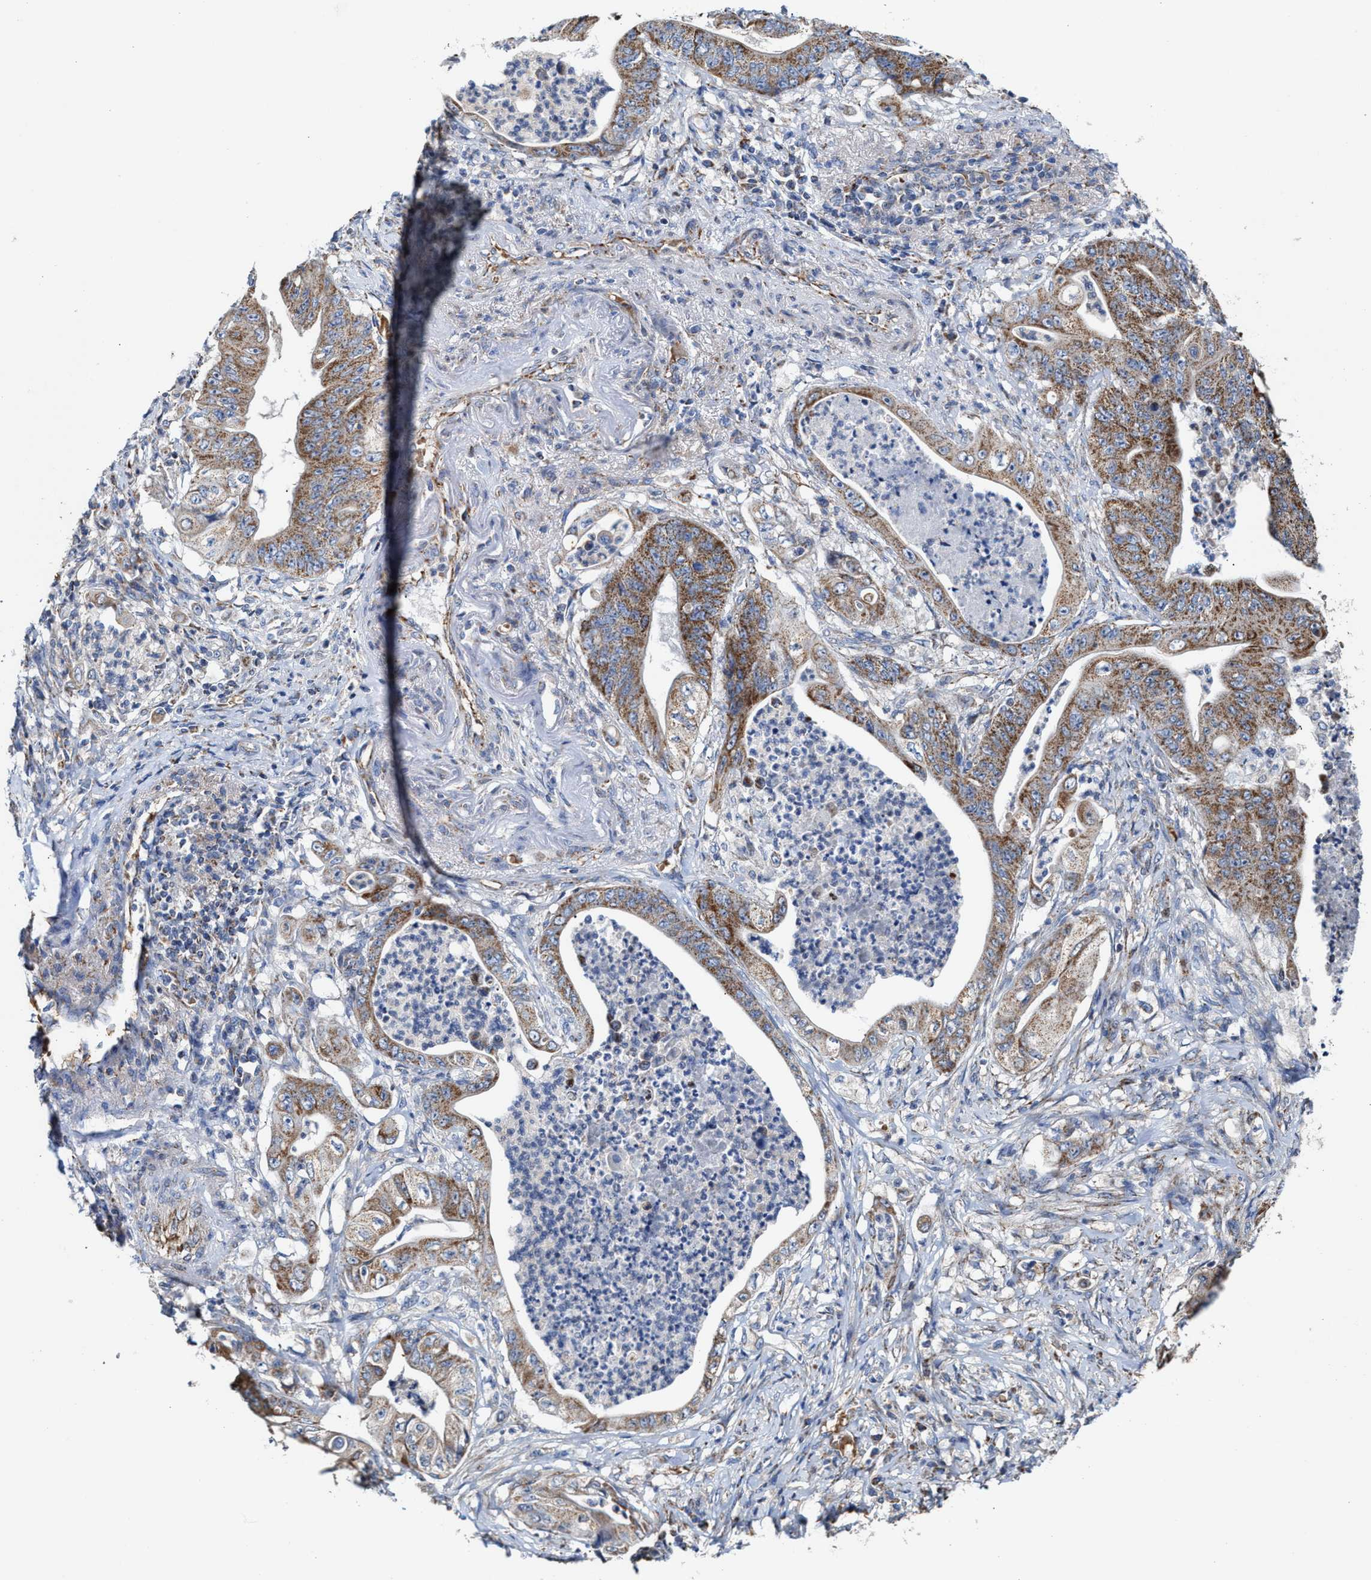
{"staining": {"intensity": "moderate", "quantity": ">75%", "location": "cytoplasmic/membranous"}, "tissue": "stomach cancer", "cell_type": "Tumor cells", "image_type": "cancer", "snomed": [{"axis": "morphology", "description": "Adenocarcinoma, NOS"}, {"axis": "topography", "description": "Stomach"}], "caption": "High-magnification brightfield microscopy of adenocarcinoma (stomach) stained with DAB (3,3'-diaminobenzidine) (brown) and counterstained with hematoxylin (blue). tumor cells exhibit moderate cytoplasmic/membranous staining is present in about>75% of cells.", "gene": "MECR", "patient": {"sex": "female", "age": 73}}